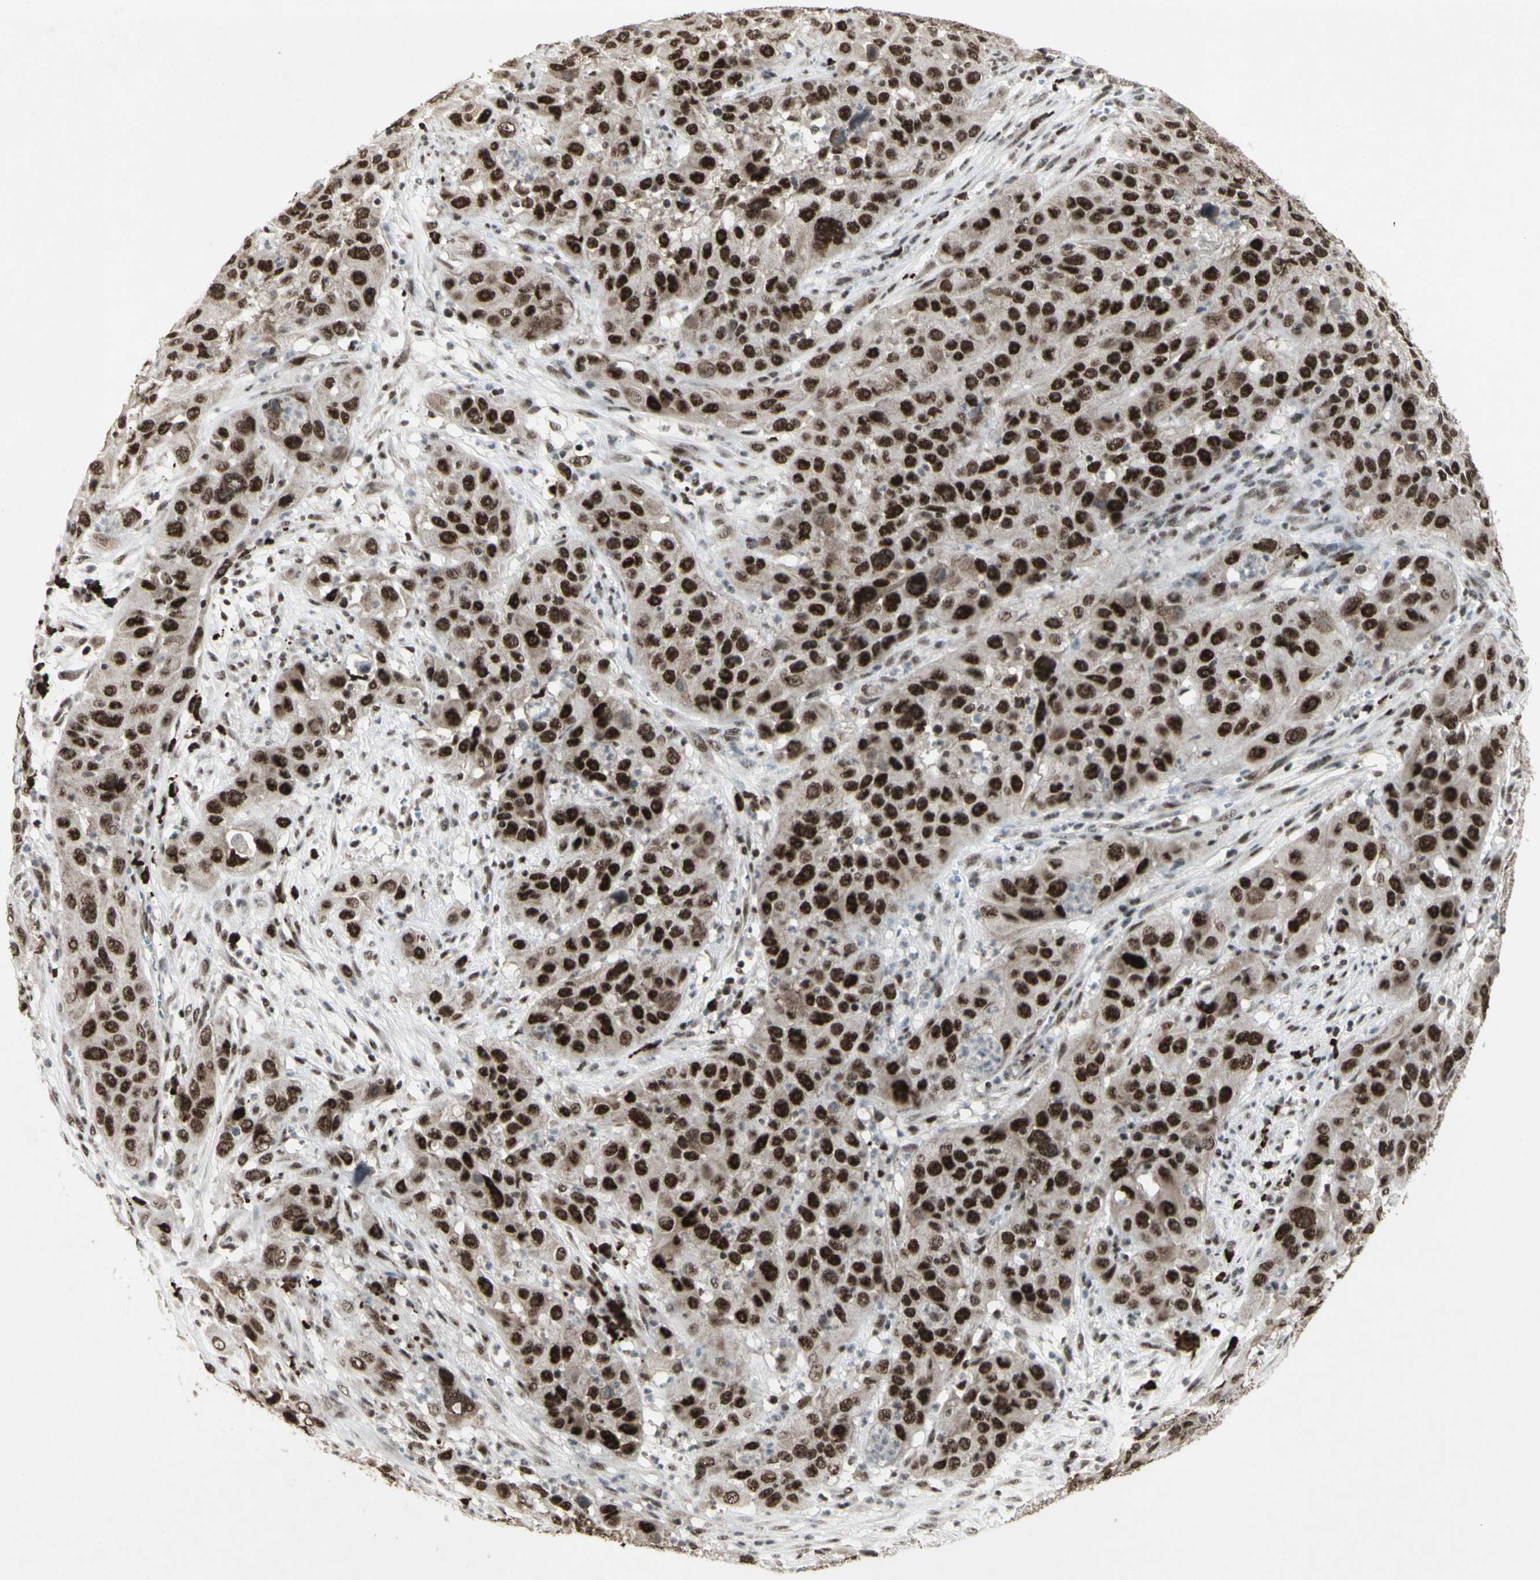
{"staining": {"intensity": "strong", "quantity": ">75%", "location": "nuclear"}, "tissue": "cervical cancer", "cell_type": "Tumor cells", "image_type": "cancer", "snomed": [{"axis": "morphology", "description": "Squamous cell carcinoma, NOS"}, {"axis": "topography", "description": "Cervix"}], "caption": "Protein analysis of cervical squamous cell carcinoma tissue demonstrates strong nuclear staining in approximately >75% of tumor cells.", "gene": "CCNT1", "patient": {"sex": "female", "age": 32}}